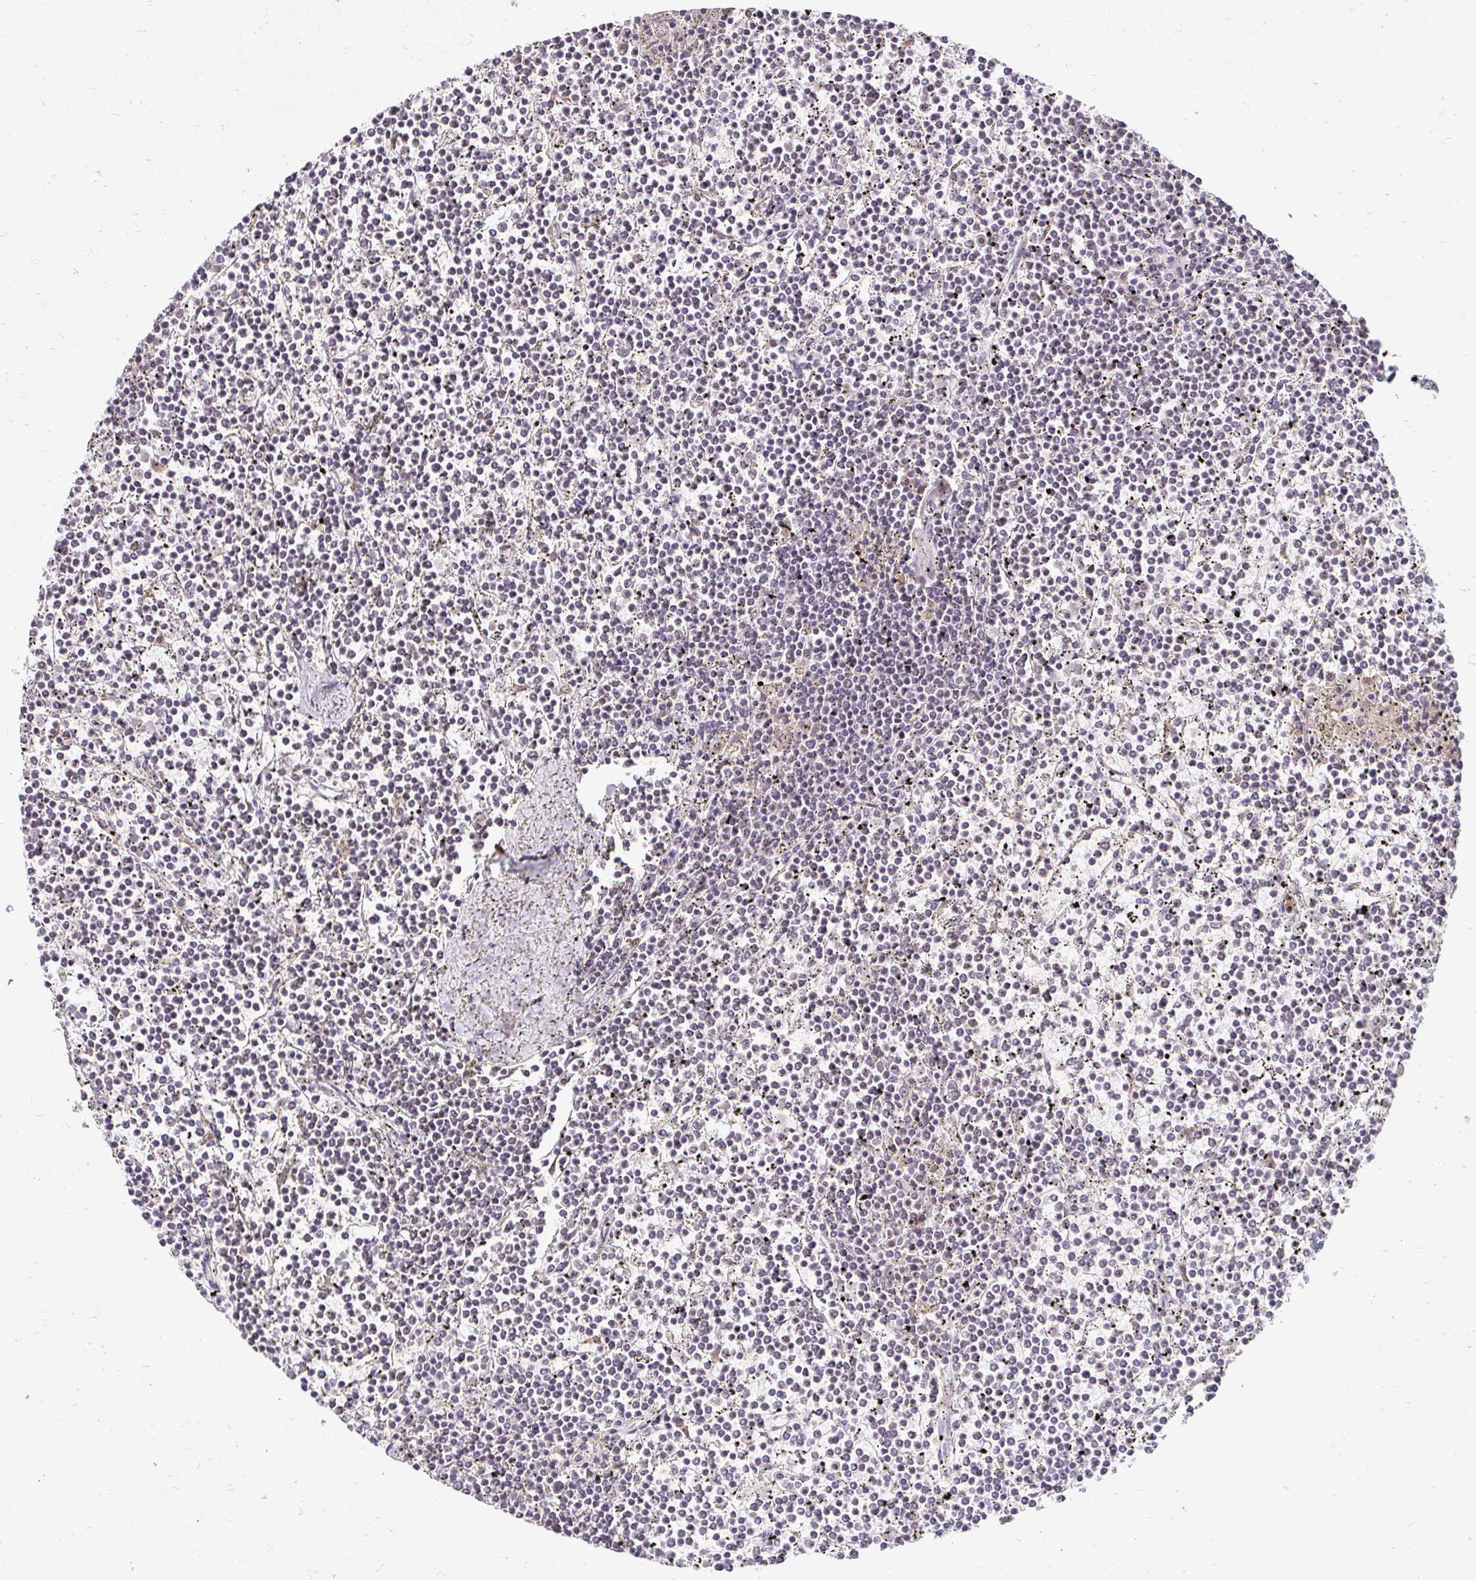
{"staining": {"intensity": "negative", "quantity": "none", "location": "none"}, "tissue": "lymphoma", "cell_type": "Tumor cells", "image_type": "cancer", "snomed": [{"axis": "morphology", "description": "Malignant lymphoma, non-Hodgkin's type, Low grade"}, {"axis": "topography", "description": "Spleen"}], "caption": "This is a histopathology image of IHC staining of malignant lymphoma, non-Hodgkin's type (low-grade), which shows no staining in tumor cells. Brightfield microscopy of immunohistochemistry (IHC) stained with DAB (3,3'-diaminobenzidine) (brown) and hematoxylin (blue), captured at high magnification.", "gene": "DDN", "patient": {"sex": "female", "age": 19}}